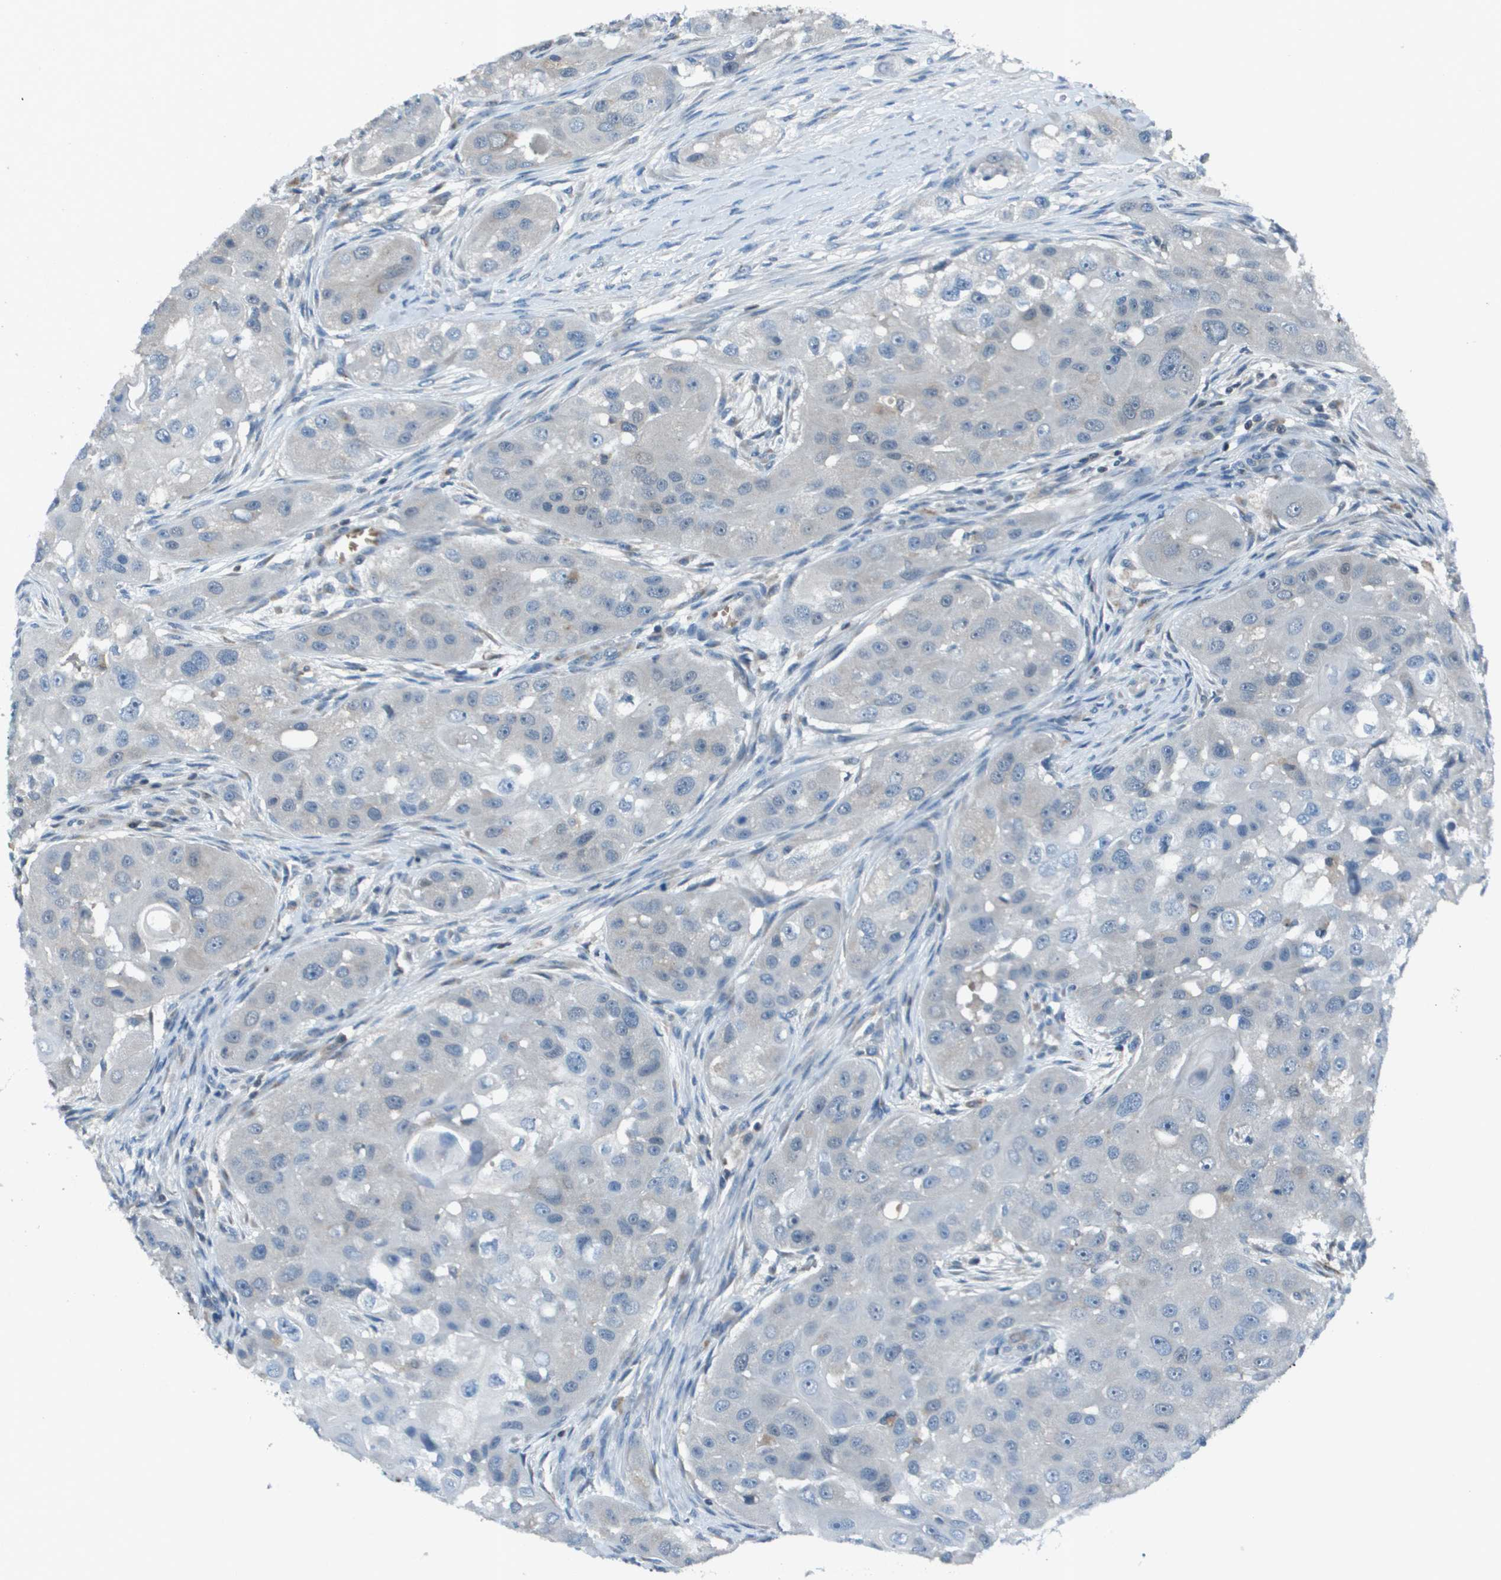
{"staining": {"intensity": "negative", "quantity": "none", "location": "none"}, "tissue": "head and neck cancer", "cell_type": "Tumor cells", "image_type": "cancer", "snomed": [{"axis": "morphology", "description": "Normal tissue, NOS"}, {"axis": "morphology", "description": "Squamous cell carcinoma, NOS"}, {"axis": "topography", "description": "Skeletal muscle"}, {"axis": "topography", "description": "Head-Neck"}], "caption": "A micrograph of head and neck squamous cell carcinoma stained for a protein reveals no brown staining in tumor cells.", "gene": "CAMK4", "patient": {"sex": "male", "age": 51}}